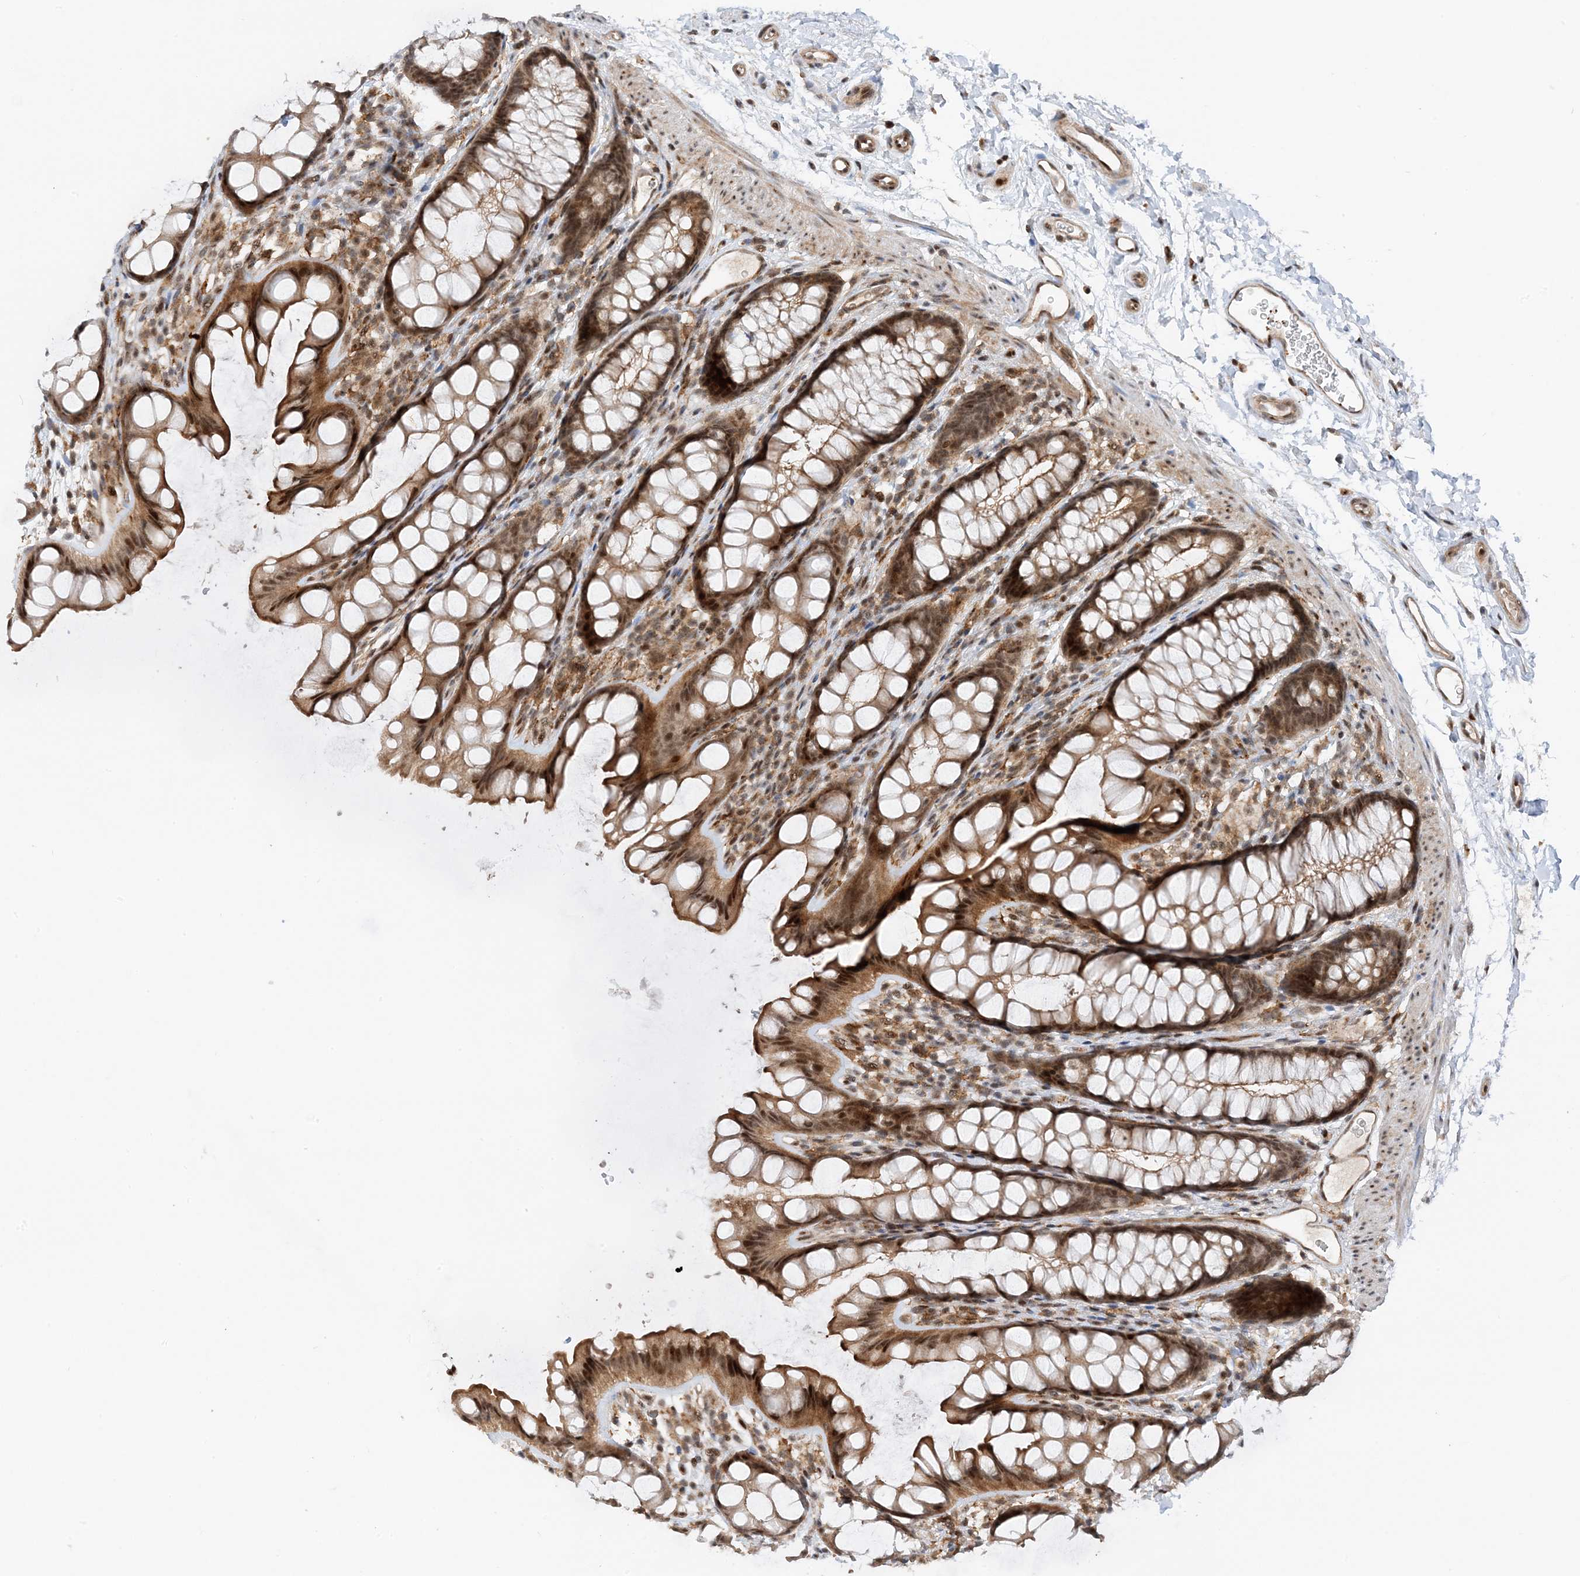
{"staining": {"intensity": "moderate", "quantity": ">75%", "location": "cytoplasmic/membranous,nuclear"}, "tissue": "rectum", "cell_type": "Glandular cells", "image_type": "normal", "snomed": [{"axis": "morphology", "description": "Normal tissue, NOS"}, {"axis": "topography", "description": "Rectum"}], "caption": "Unremarkable rectum demonstrates moderate cytoplasmic/membranous,nuclear positivity in approximately >75% of glandular cells.", "gene": "TATDN3", "patient": {"sex": "female", "age": 65}}